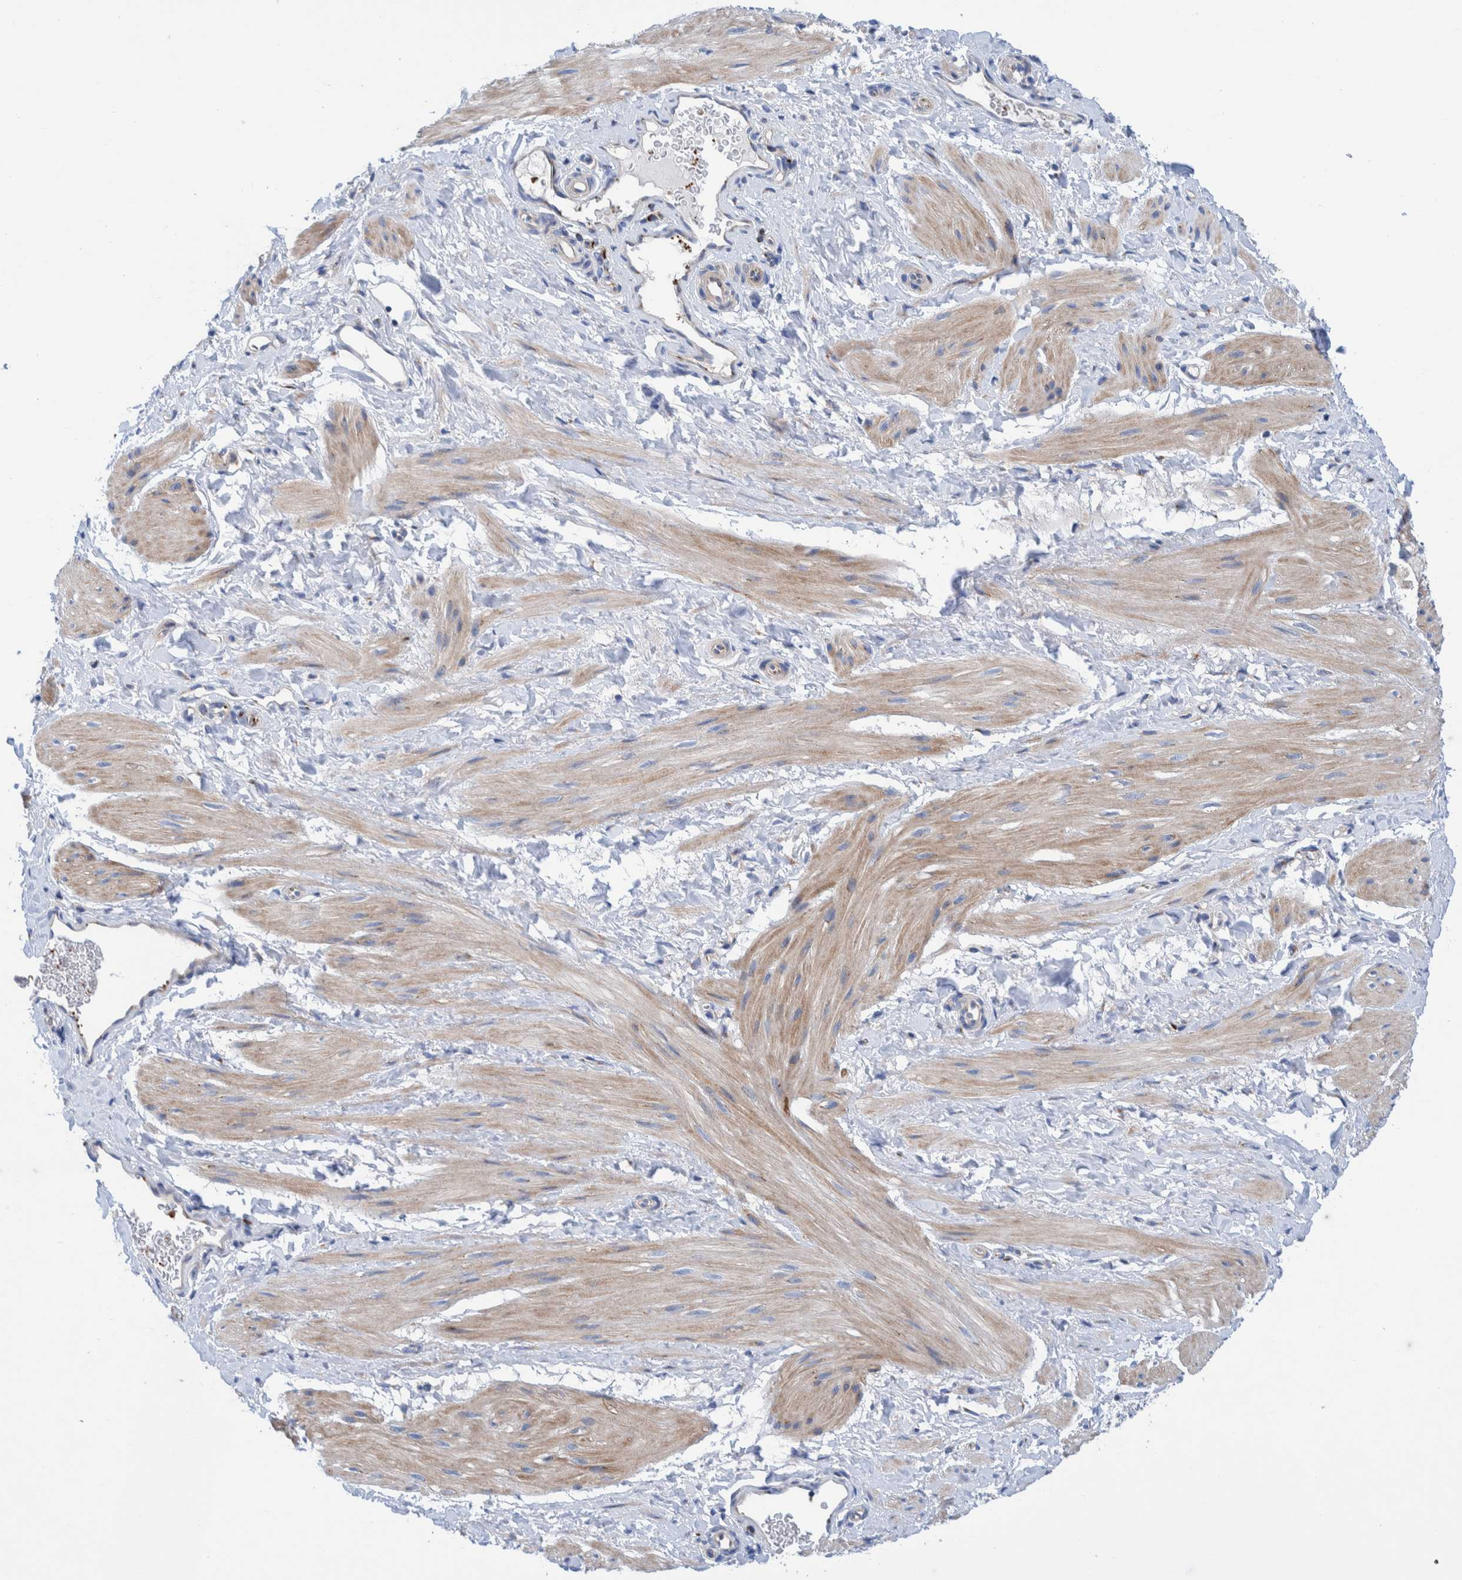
{"staining": {"intensity": "weak", "quantity": "25%-75%", "location": "cytoplasmic/membranous"}, "tissue": "smooth muscle", "cell_type": "Smooth muscle cells", "image_type": "normal", "snomed": [{"axis": "morphology", "description": "Normal tissue, NOS"}, {"axis": "topography", "description": "Smooth muscle"}], "caption": "A high-resolution image shows immunohistochemistry staining of unremarkable smooth muscle, which shows weak cytoplasmic/membranous positivity in approximately 25%-75% of smooth muscle cells.", "gene": "TRIM58", "patient": {"sex": "male", "age": 16}}